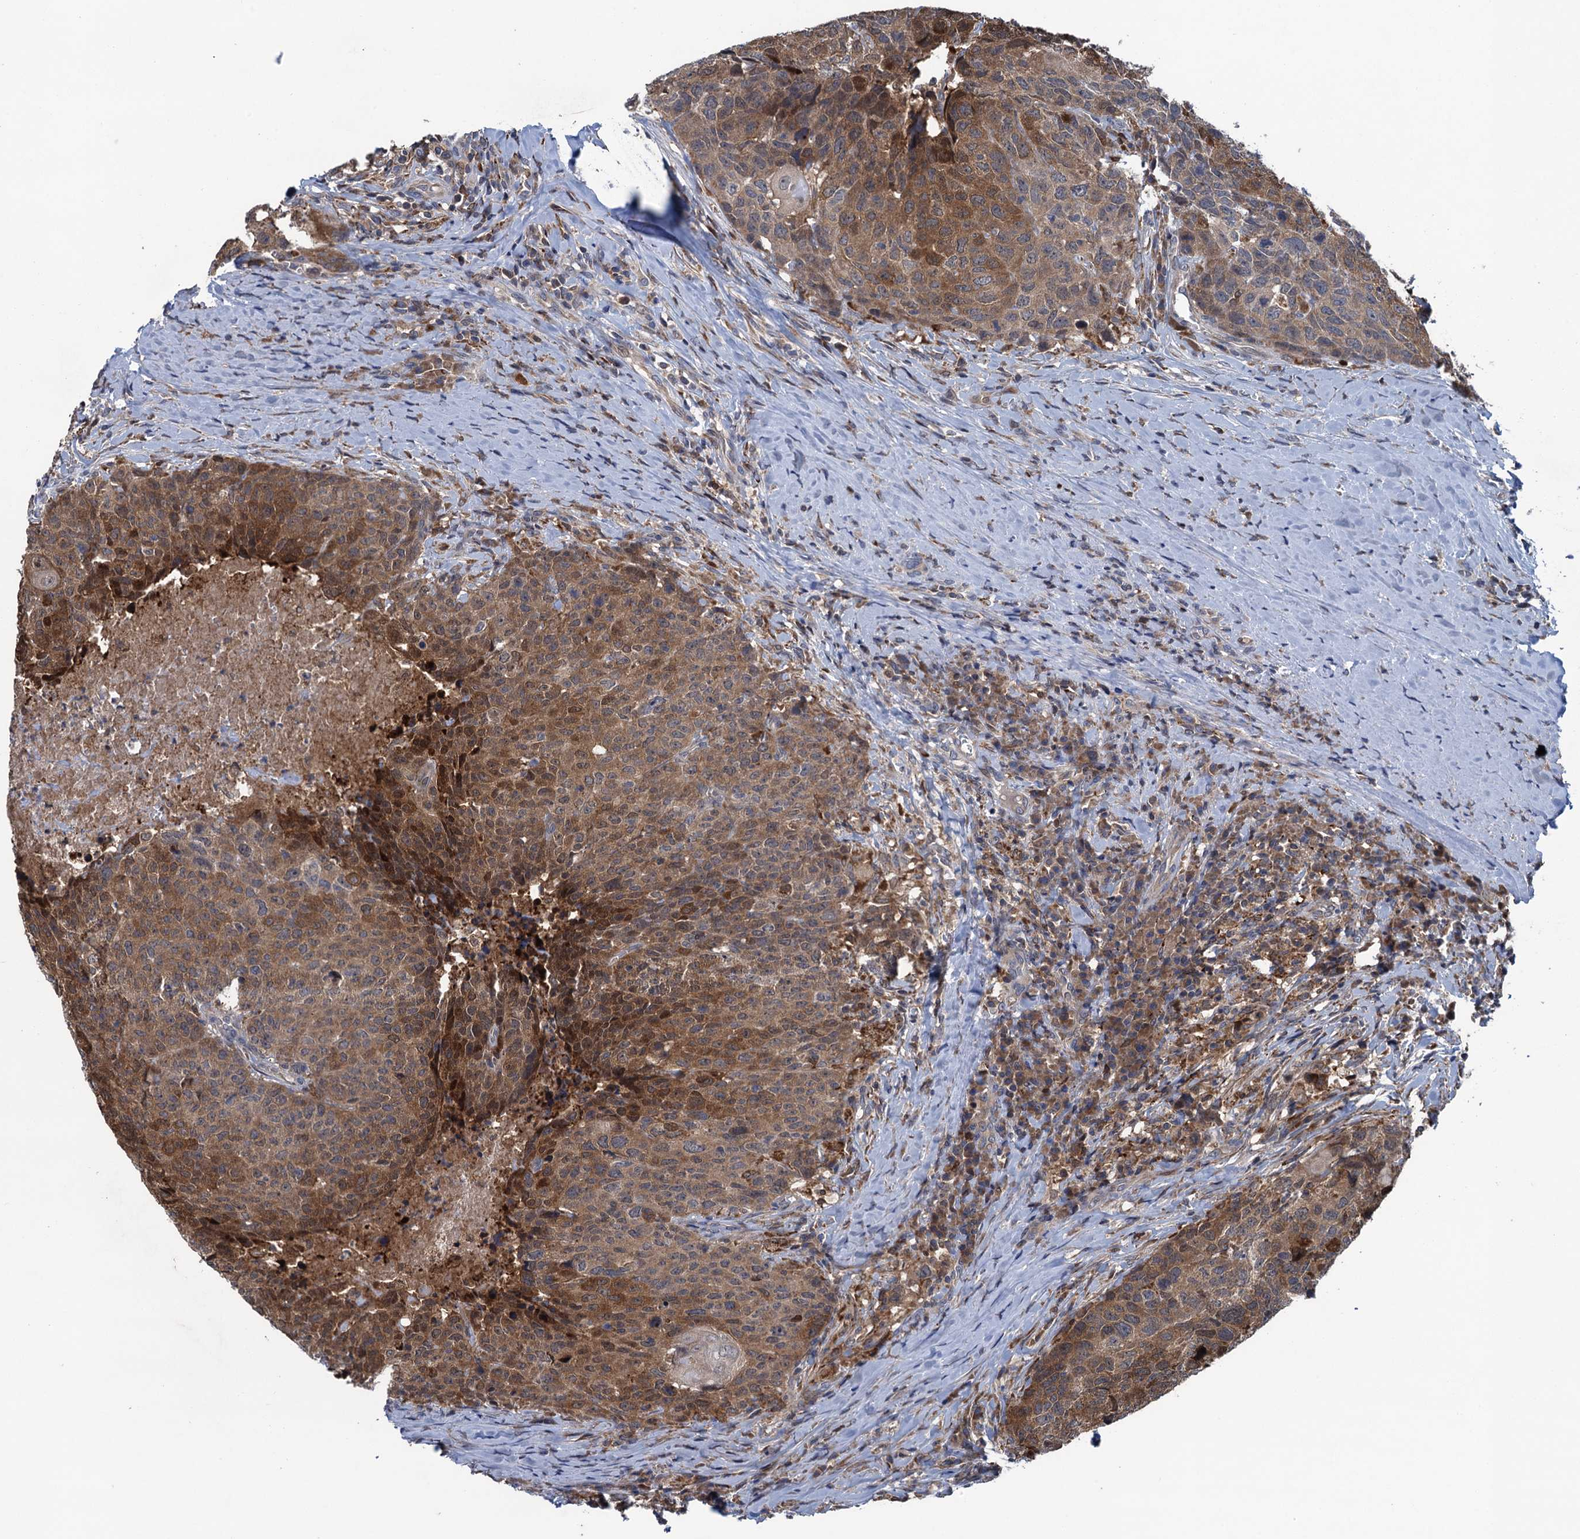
{"staining": {"intensity": "moderate", "quantity": ">75%", "location": "cytoplasmic/membranous"}, "tissue": "head and neck cancer", "cell_type": "Tumor cells", "image_type": "cancer", "snomed": [{"axis": "morphology", "description": "Squamous cell carcinoma, NOS"}, {"axis": "topography", "description": "Head-Neck"}], "caption": "This micrograph displays head and neck squamous cell carcinoma stained with immunohistochemistry to label a protein in brown. The cytoplasmic/membranous of tumor cells show moderate positivity for the protein. Nuclei are counter-stained blue.", "gene": "CNTN5", "patient": {"sex": "male", "age": 66}}